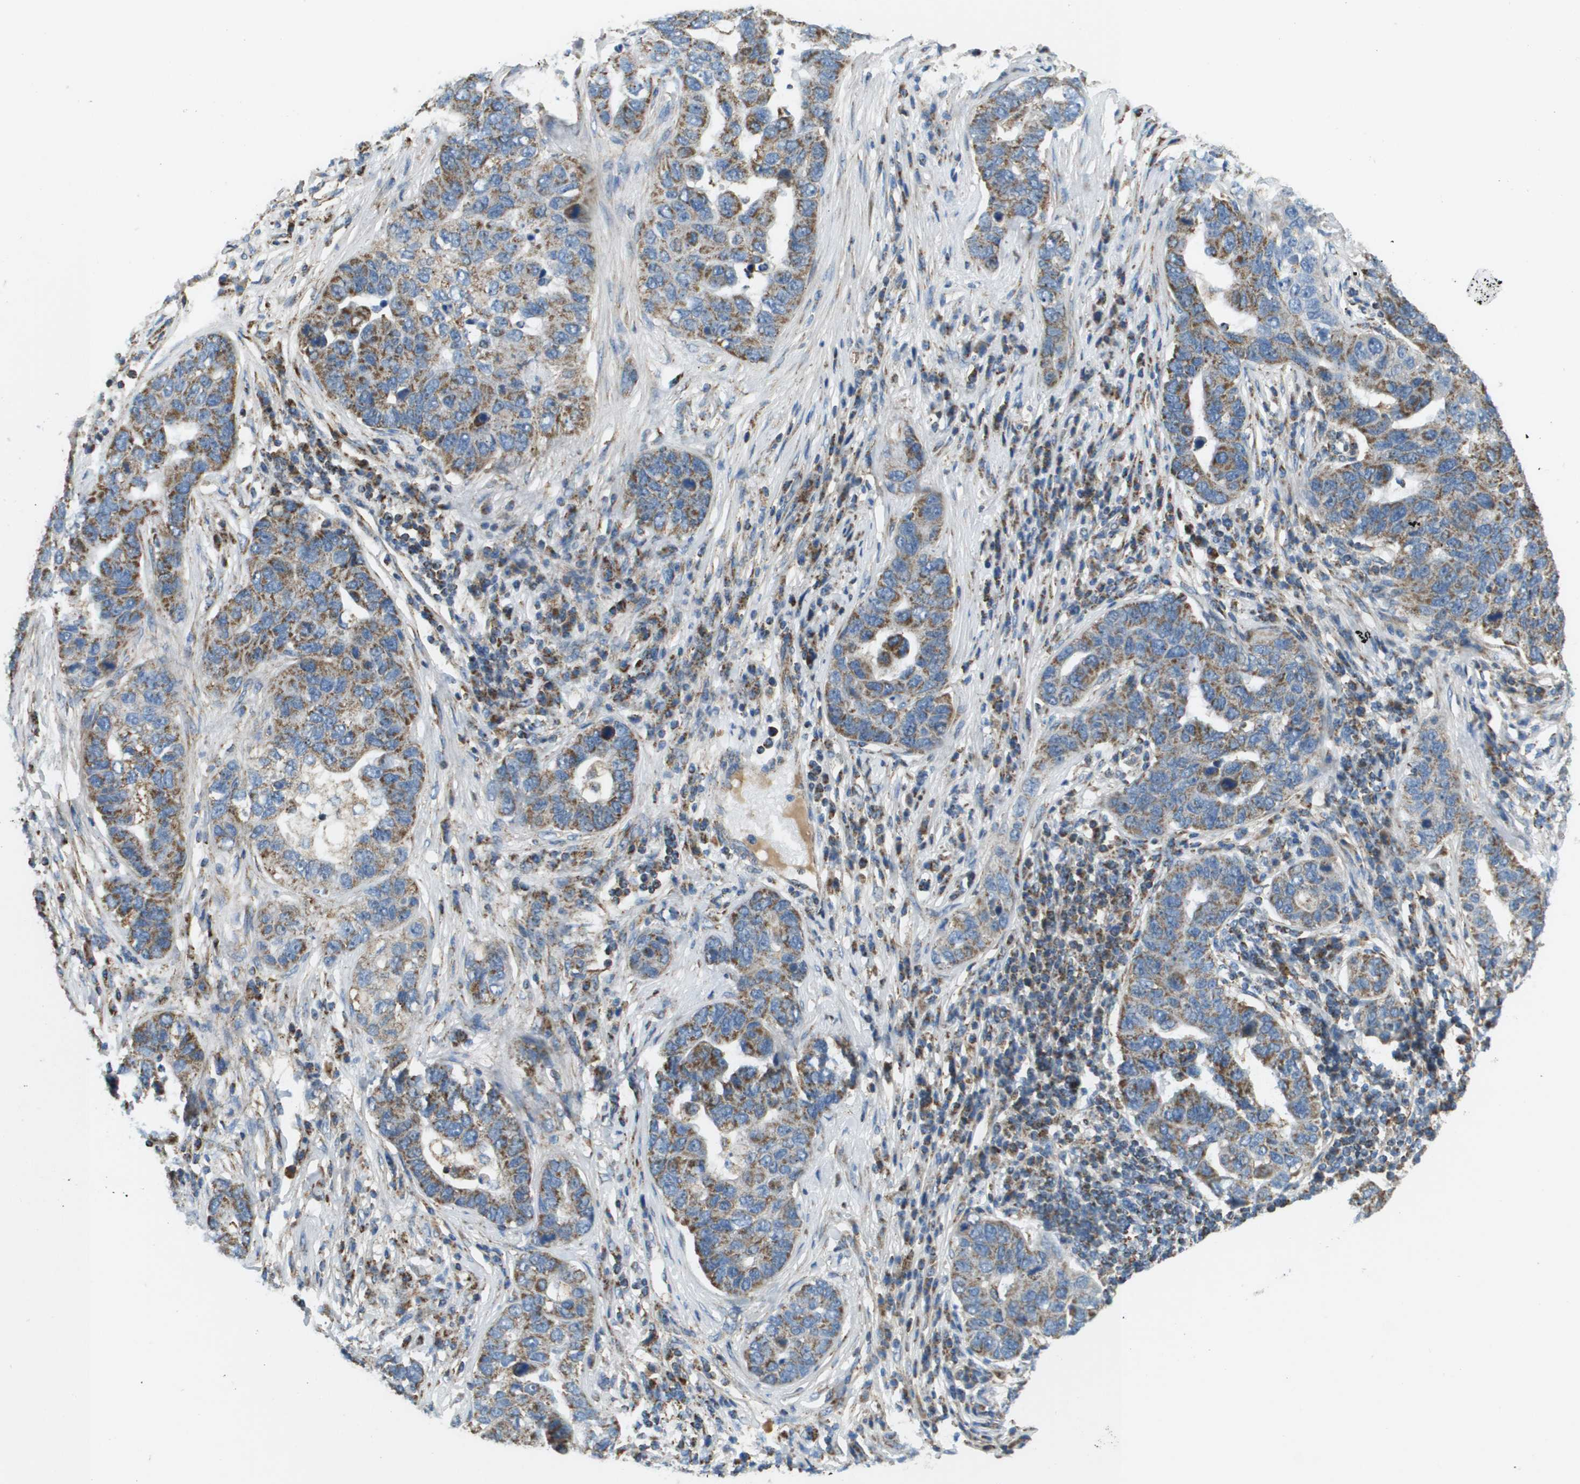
{"staining": {"intensity": "moderate", "quantity": ">75%", "location": "cytoplasmic/membranous"}, "tissue": "pancreatic cancer", "cell_type": "Tumor cells", "image_type": "cancer", "snomed": [{"axis": "morphology", "description": "Adenocarcinoma, NOS"}, {"axis": "topography", "description": "Pancreas"}], "caption": "Brown immunohistochemical staining in pancreatic cancer demonstrates moderate cytoplasmic/membranous expression in approximately >75% of tumor cells.", "gene": "NRK", "patient": {"sex": "female", "age": 61}}